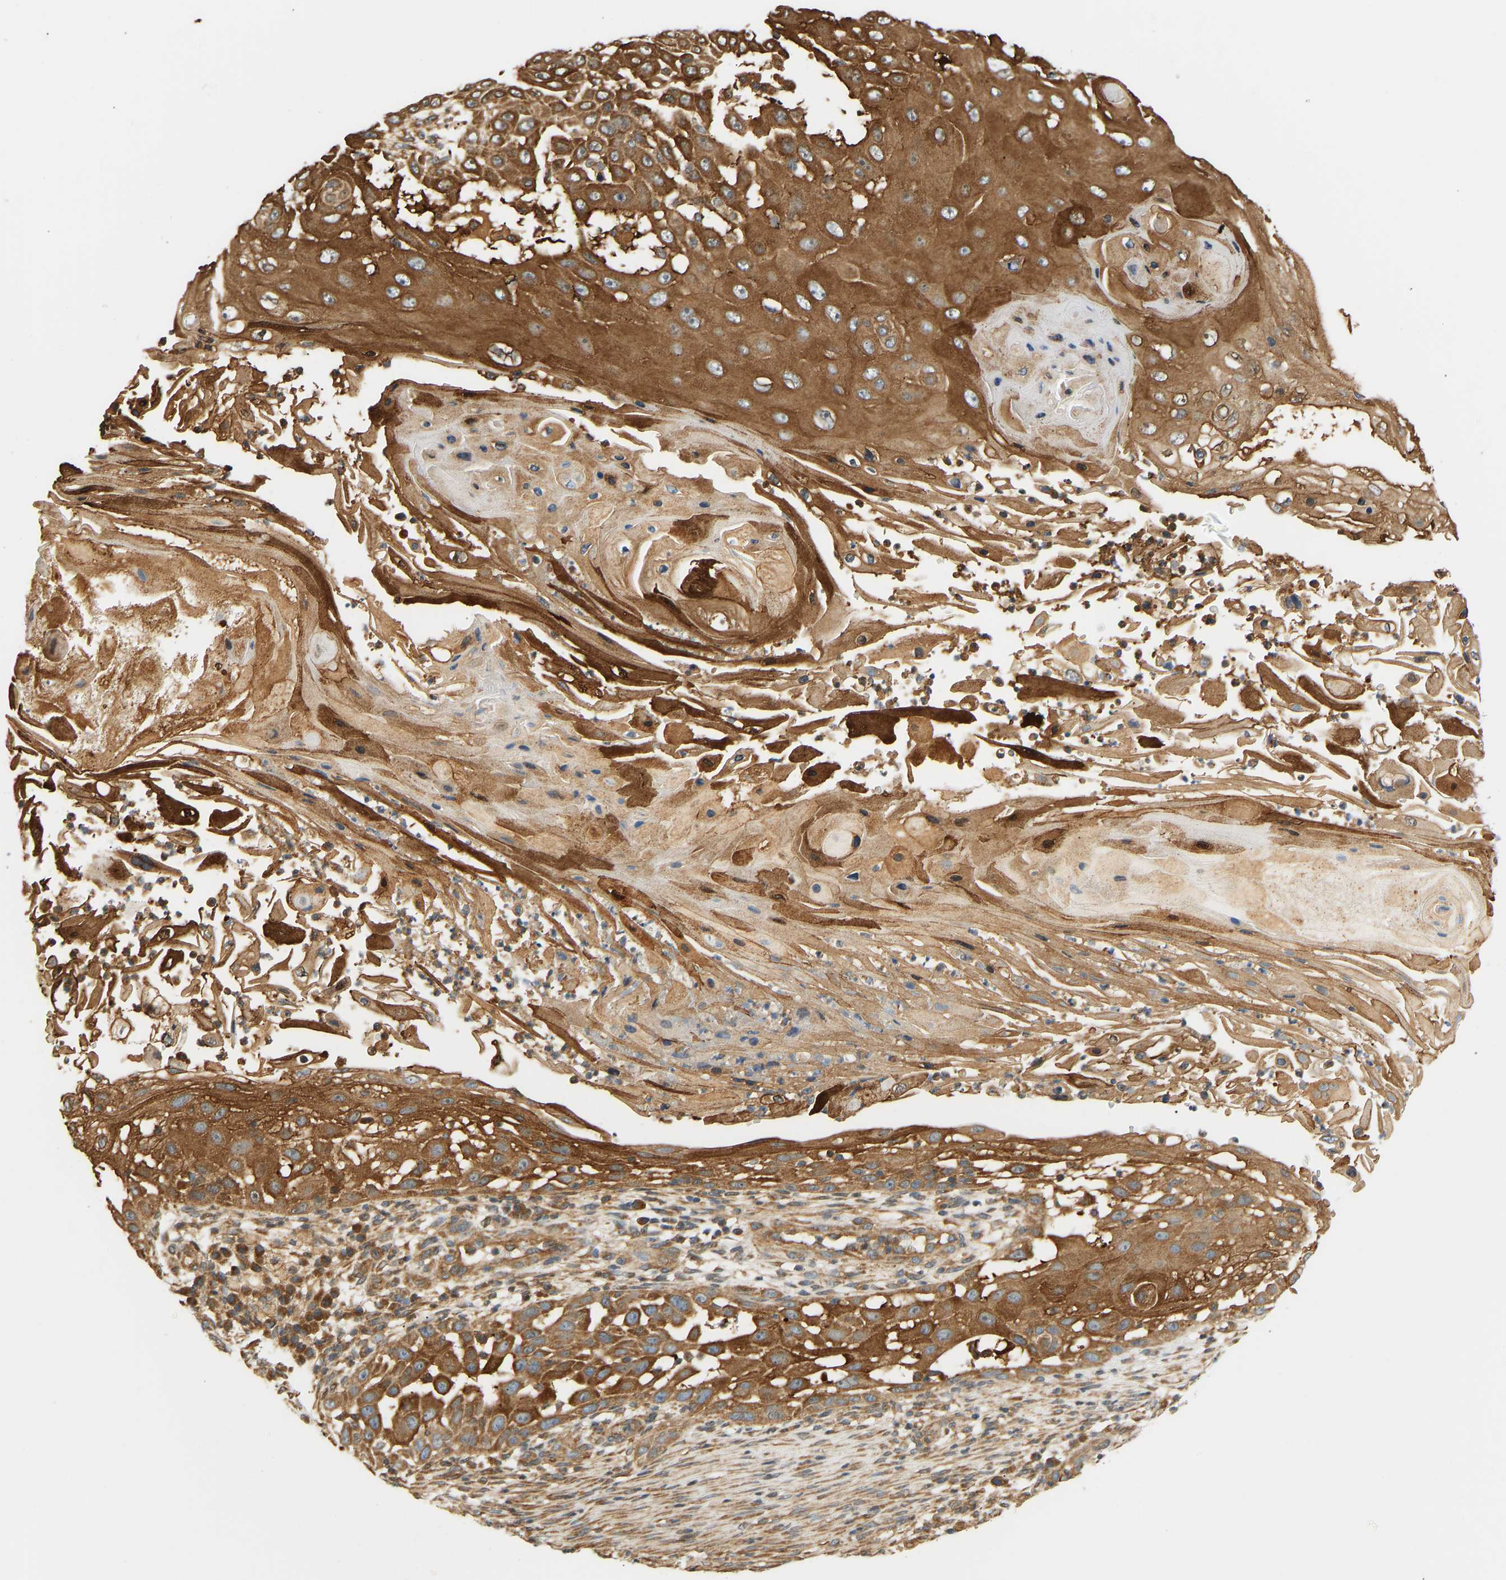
{"staining": {"intensity": "strong", "quantity": ">75%", "location": "cytoplasmic/membranous"}, "tissue": "skin cancer", "cell_type": "Tumor cells", "image_type": "cancer", "snomed": [{"axis": "morphology", "description": "Squamous cell carcinoma, NOS"}, {"axis": "topography", "description": "Skin"}], "caption": "Human skin cancer (squamous cell carcinoma) stained with a protein marker demonstrates strong staining in tumor cells.", "gene": "CEP57", "patient": {"sex": "female", "age": 44}}